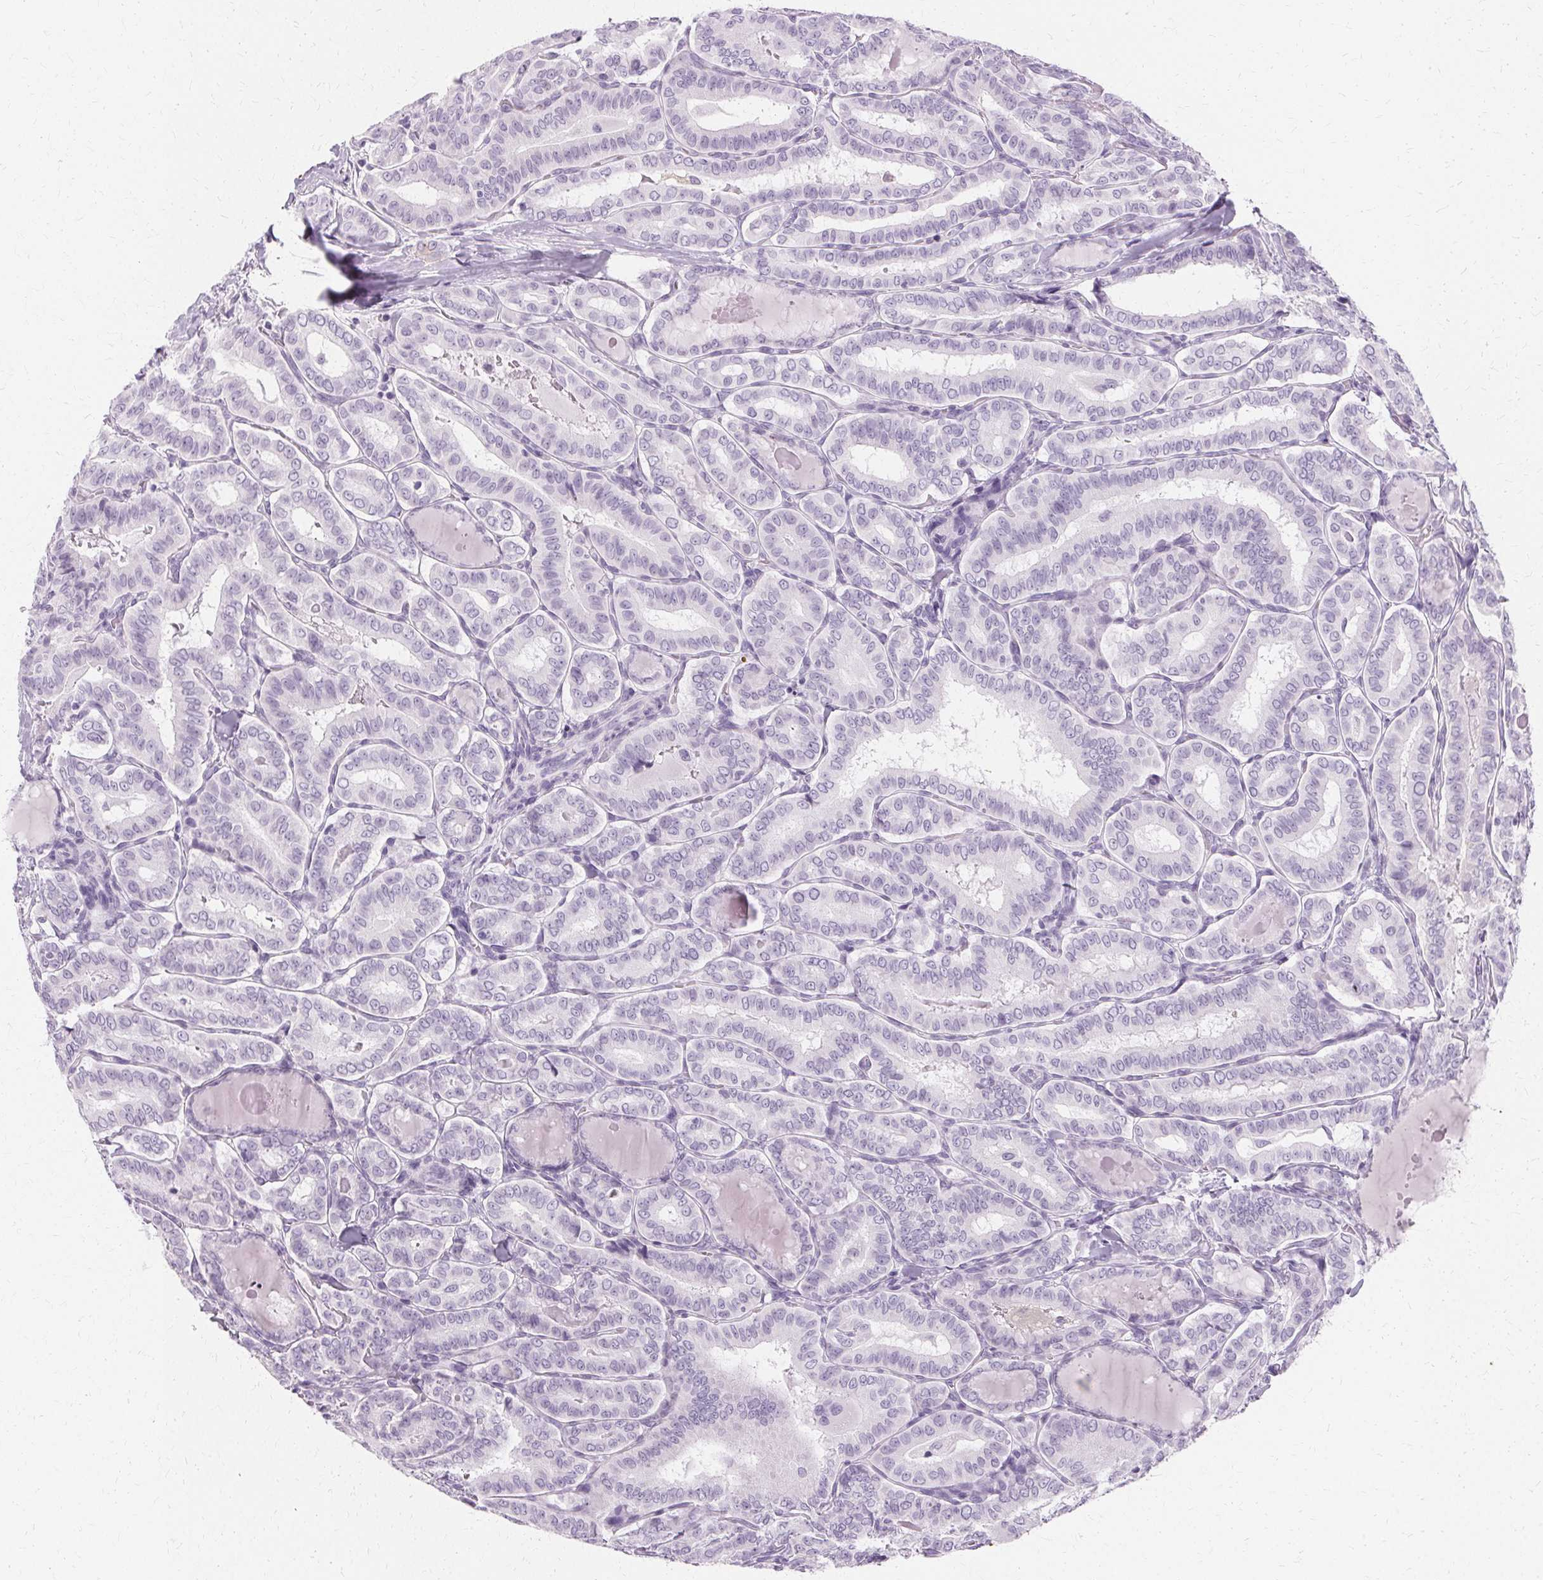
{"staining": {"intensity": "negative", "quantity": "none", "location": "none"}, "tissue": "thyroid cancer", "cell_type": "Tumor cells", "image_type": "cancer", "snomed": [{"axis": "morphology", "description": "Papillary adenocarcinoma, NOS"}, {"axis": "morphology", "description": "Papillary adenoma metastatic"}, {"axis": "topography", "description": "Thyroid gland"}], "caption": "Protein analysis of thyroid papillary adenocarcinoma shows no significant expression in tumor cells.", "gene": "KRT6C", "patient": {"sex": "female", "age": 50}}